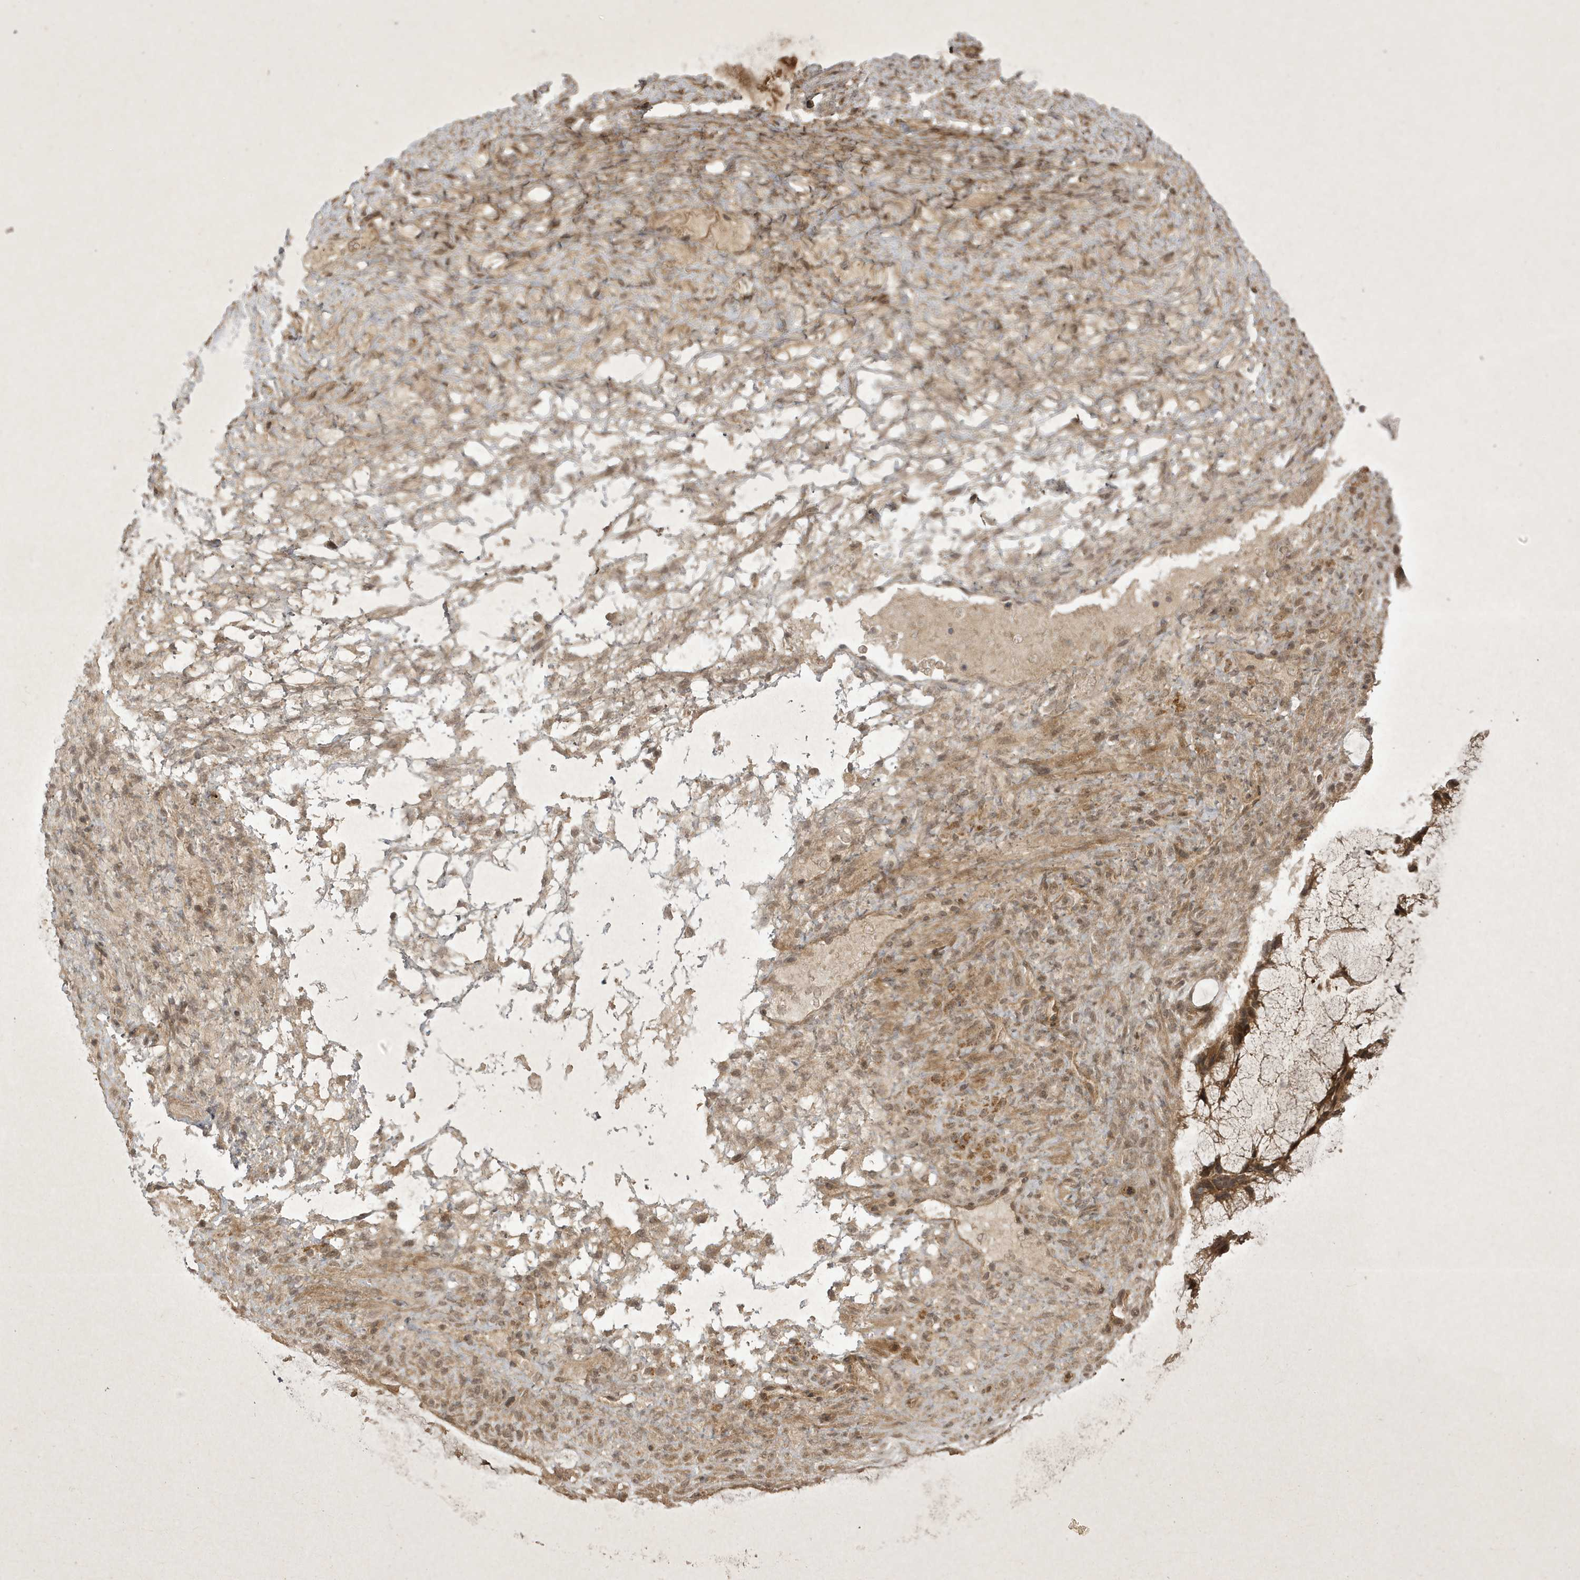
{"staining": {"intensity": "moderate", "quantity": ">75%", "location": "cytoplasmic/membranous"}, "tissue": "ovarian cancer", "cell_type": "Tumor cells", "image_type": "cancer", "snomed": [{"axis": "morphology", "description": "Cystadenocarcinoma, mucinous, NOS"}, {"axis": "topography", "description": "Ovary"}], "caption": "The histopathology image demonstrates immunohistochemical staining of ovarian mucinous cystadenocarcinoma. There is moderate cytoplasmic/membranous positivity is present in about >75% of tumor cells.", "gene": "FAM83C", "patient": {"sex": "female", "age": 37}}